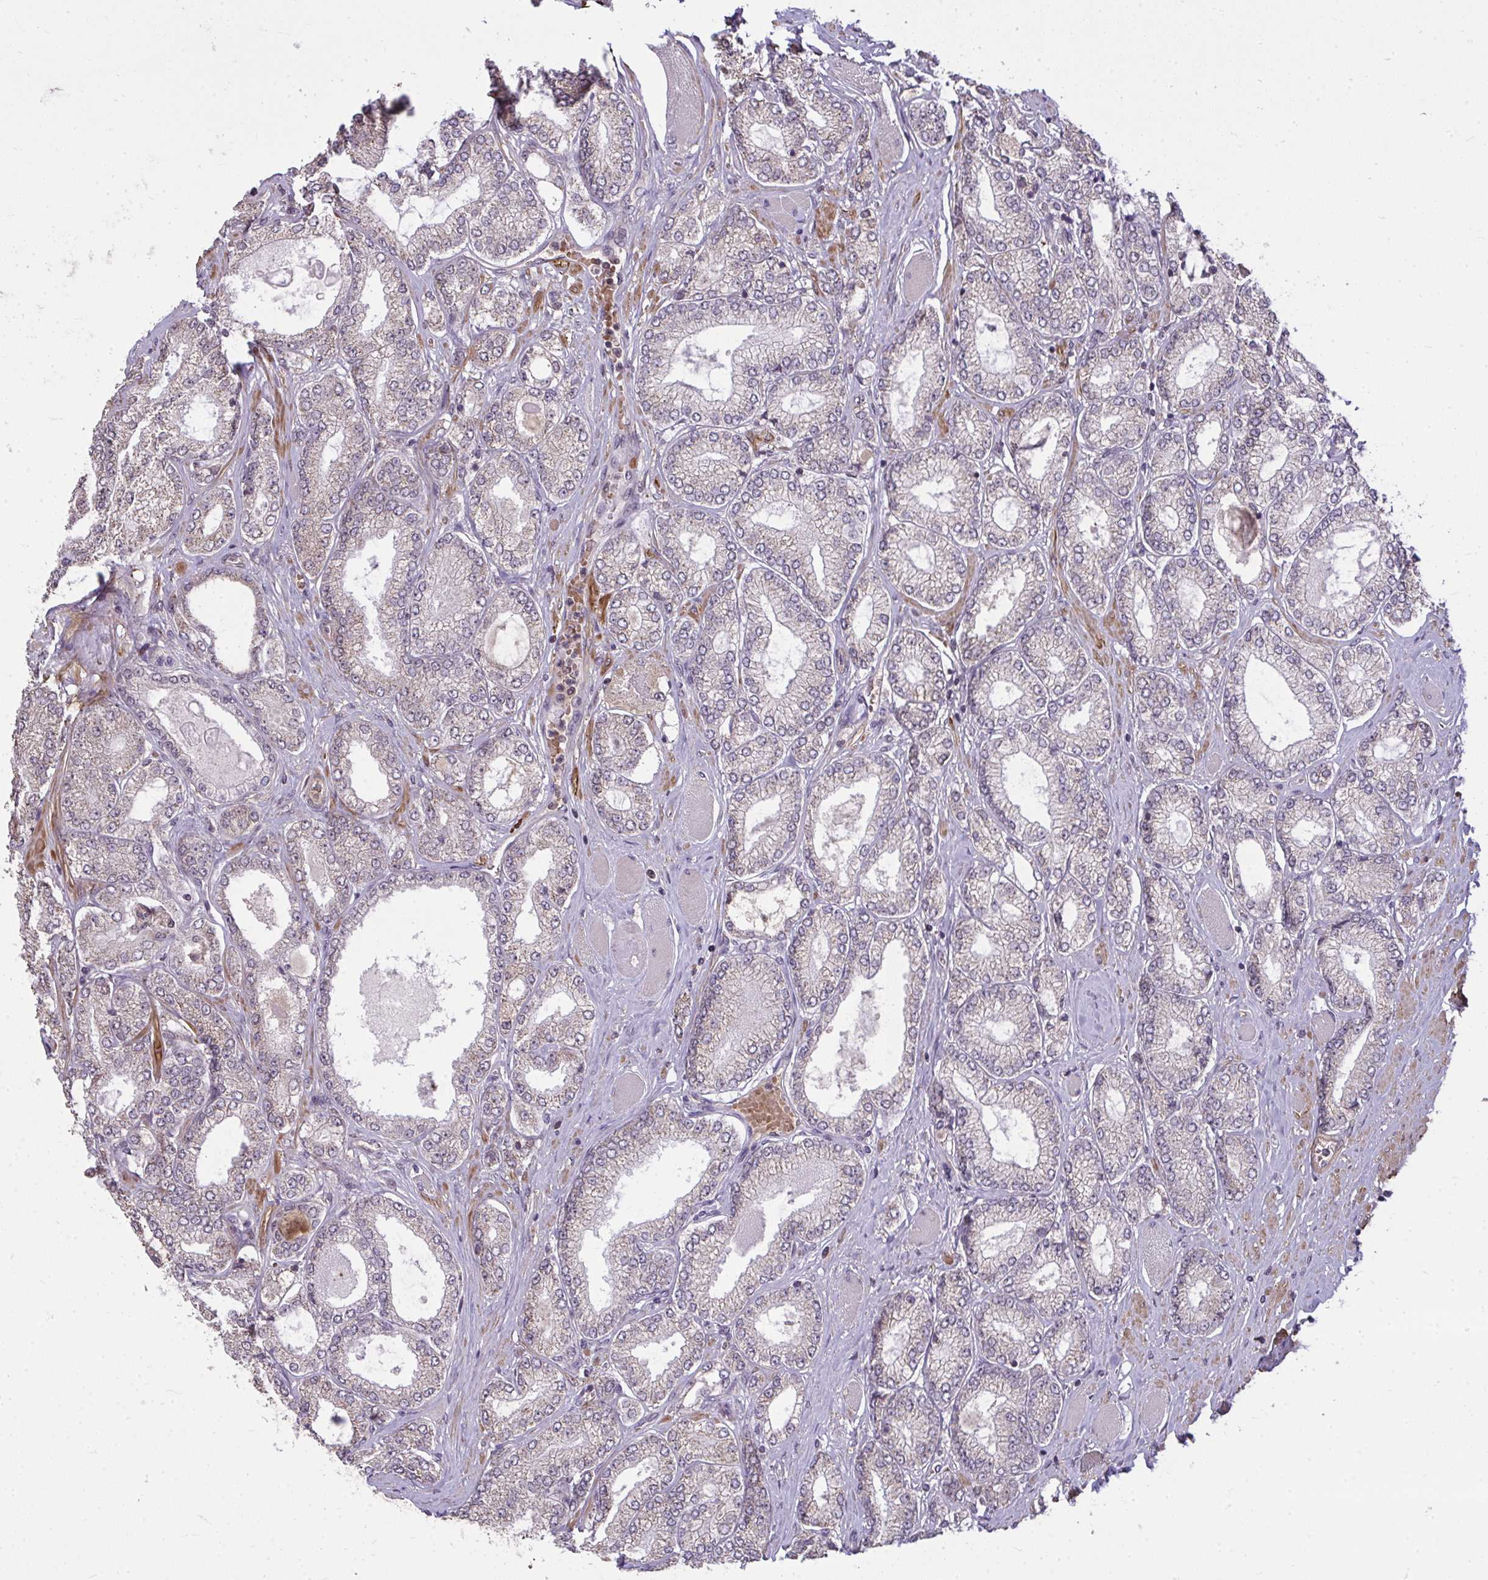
{"staining": {"intensity": "weak", "quantity": "25%-75%", "location": "cytoplasmic/membranous,nuclear"}, "tissue": "prostate cancer", "cell_type": "Tumor cells", "image_type": "cancer", "snomed": [{"axis": "morphology", "description": "Adenocarcinoma, High grade"}, {"axis": "topography", "description": "Prostate"}], "caption": "This is an image of immunohistochemistry (IHC) staining of prostate cancer, which shows weak expression in the cytoplasmic/membranous and nuclear of tumor cells.", "gene": "ZSCAN9", "patient": {"sex": "male", "age": 68}}